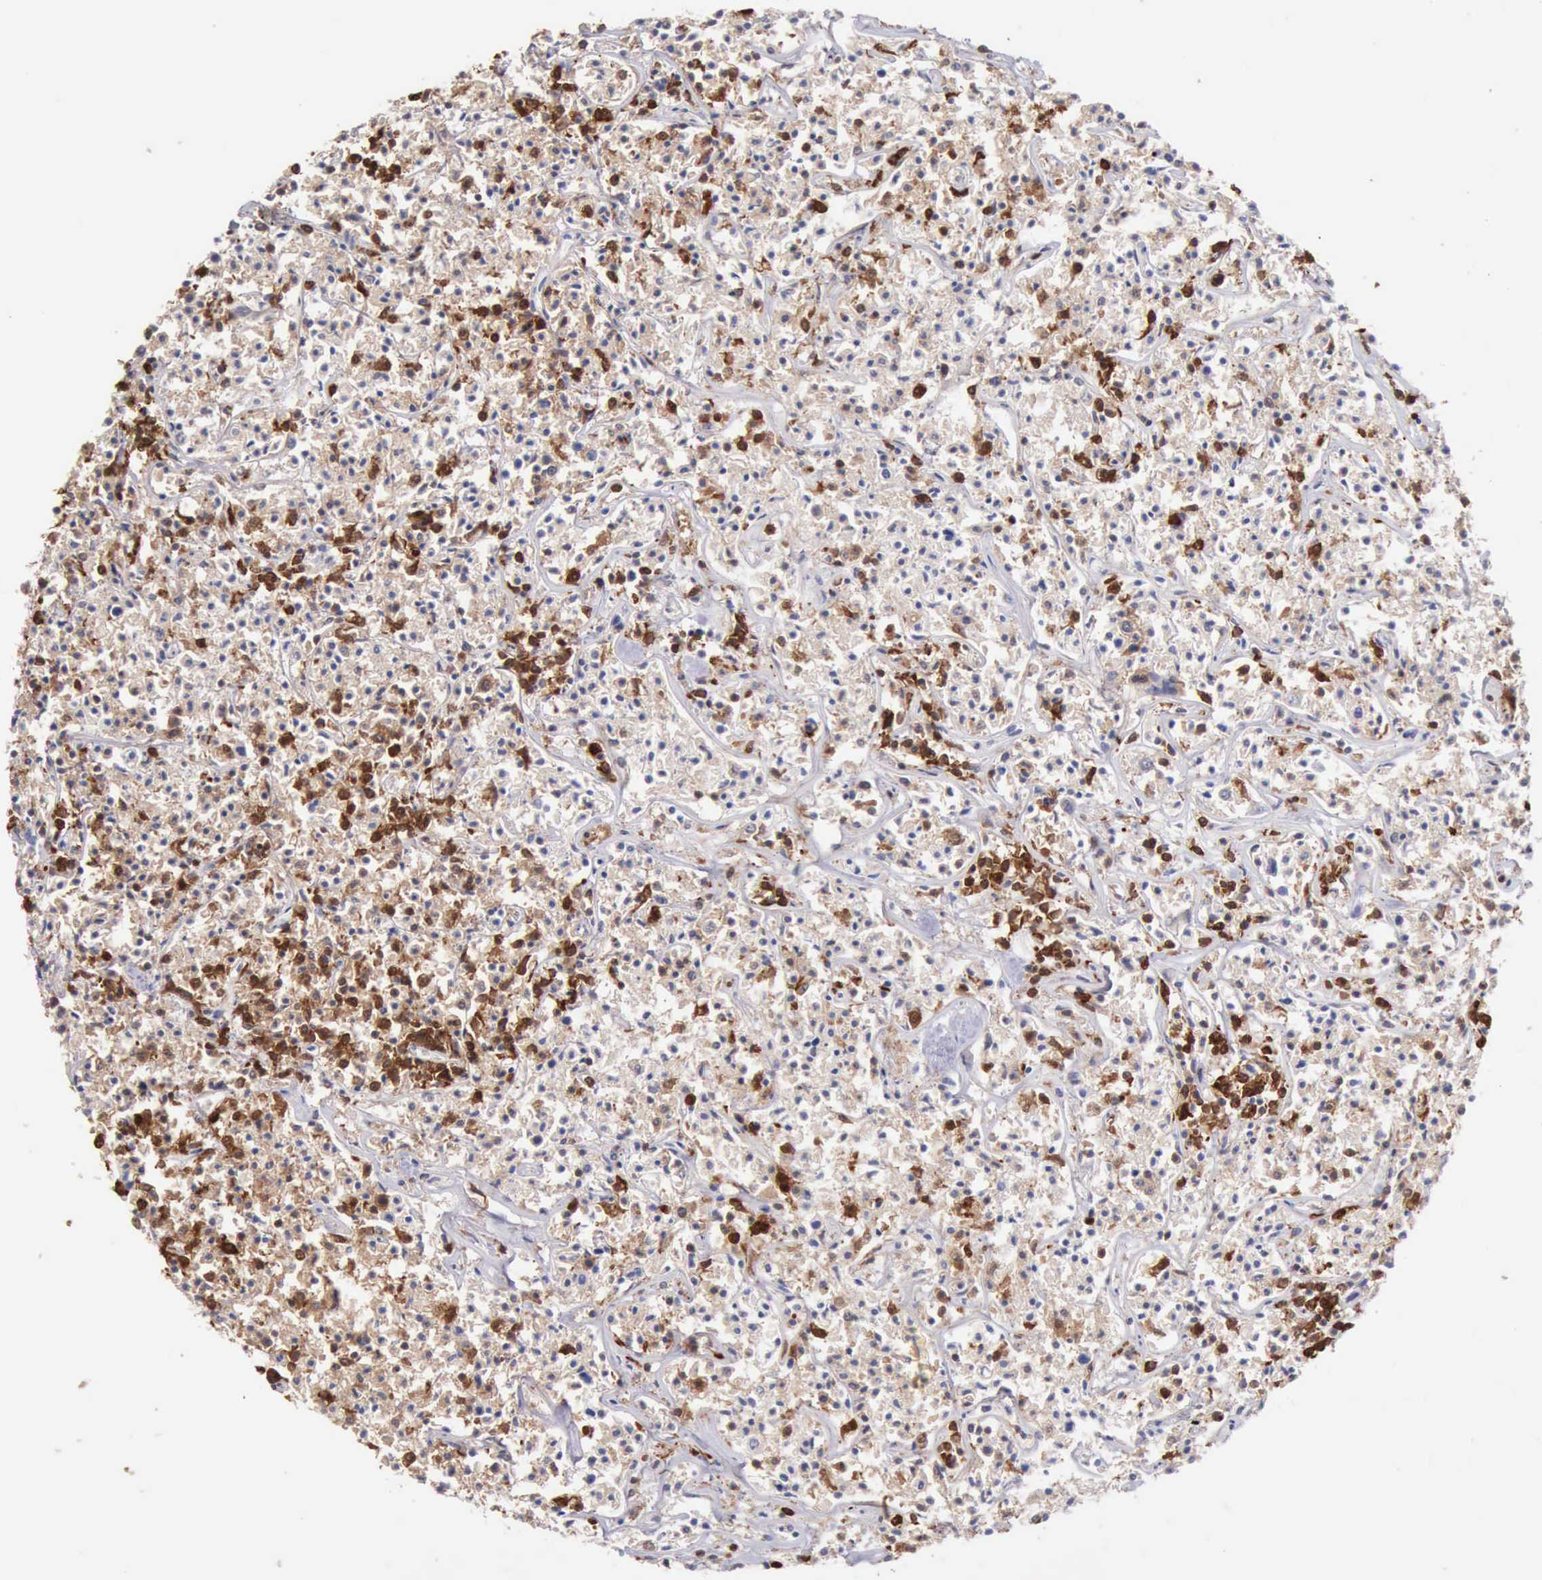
{"staining": {"intensity": "moderate", "quantity": "25%-75%", "location": "cytoplasmic/membranous"}, "tissue": "lymphoma", "cell_type": "Tumor cells", "image_type": "cancer", "snomed": [{"axis": "morphology", "description": "Malignant lymphoma, non-Hodgkin's type, Low grade"}, {"axis": "topography", "description": "Small intestine"}], "caption": "Human low-grade malignant lymphoma, non-Hodgkin's type stained with a brown dye displays moderate cytoplasmic/membranous positive positivity in about 25%-75% of tumor cells.", "gene": "SASH3", "patient": {"sex": "female", "age": 59}}